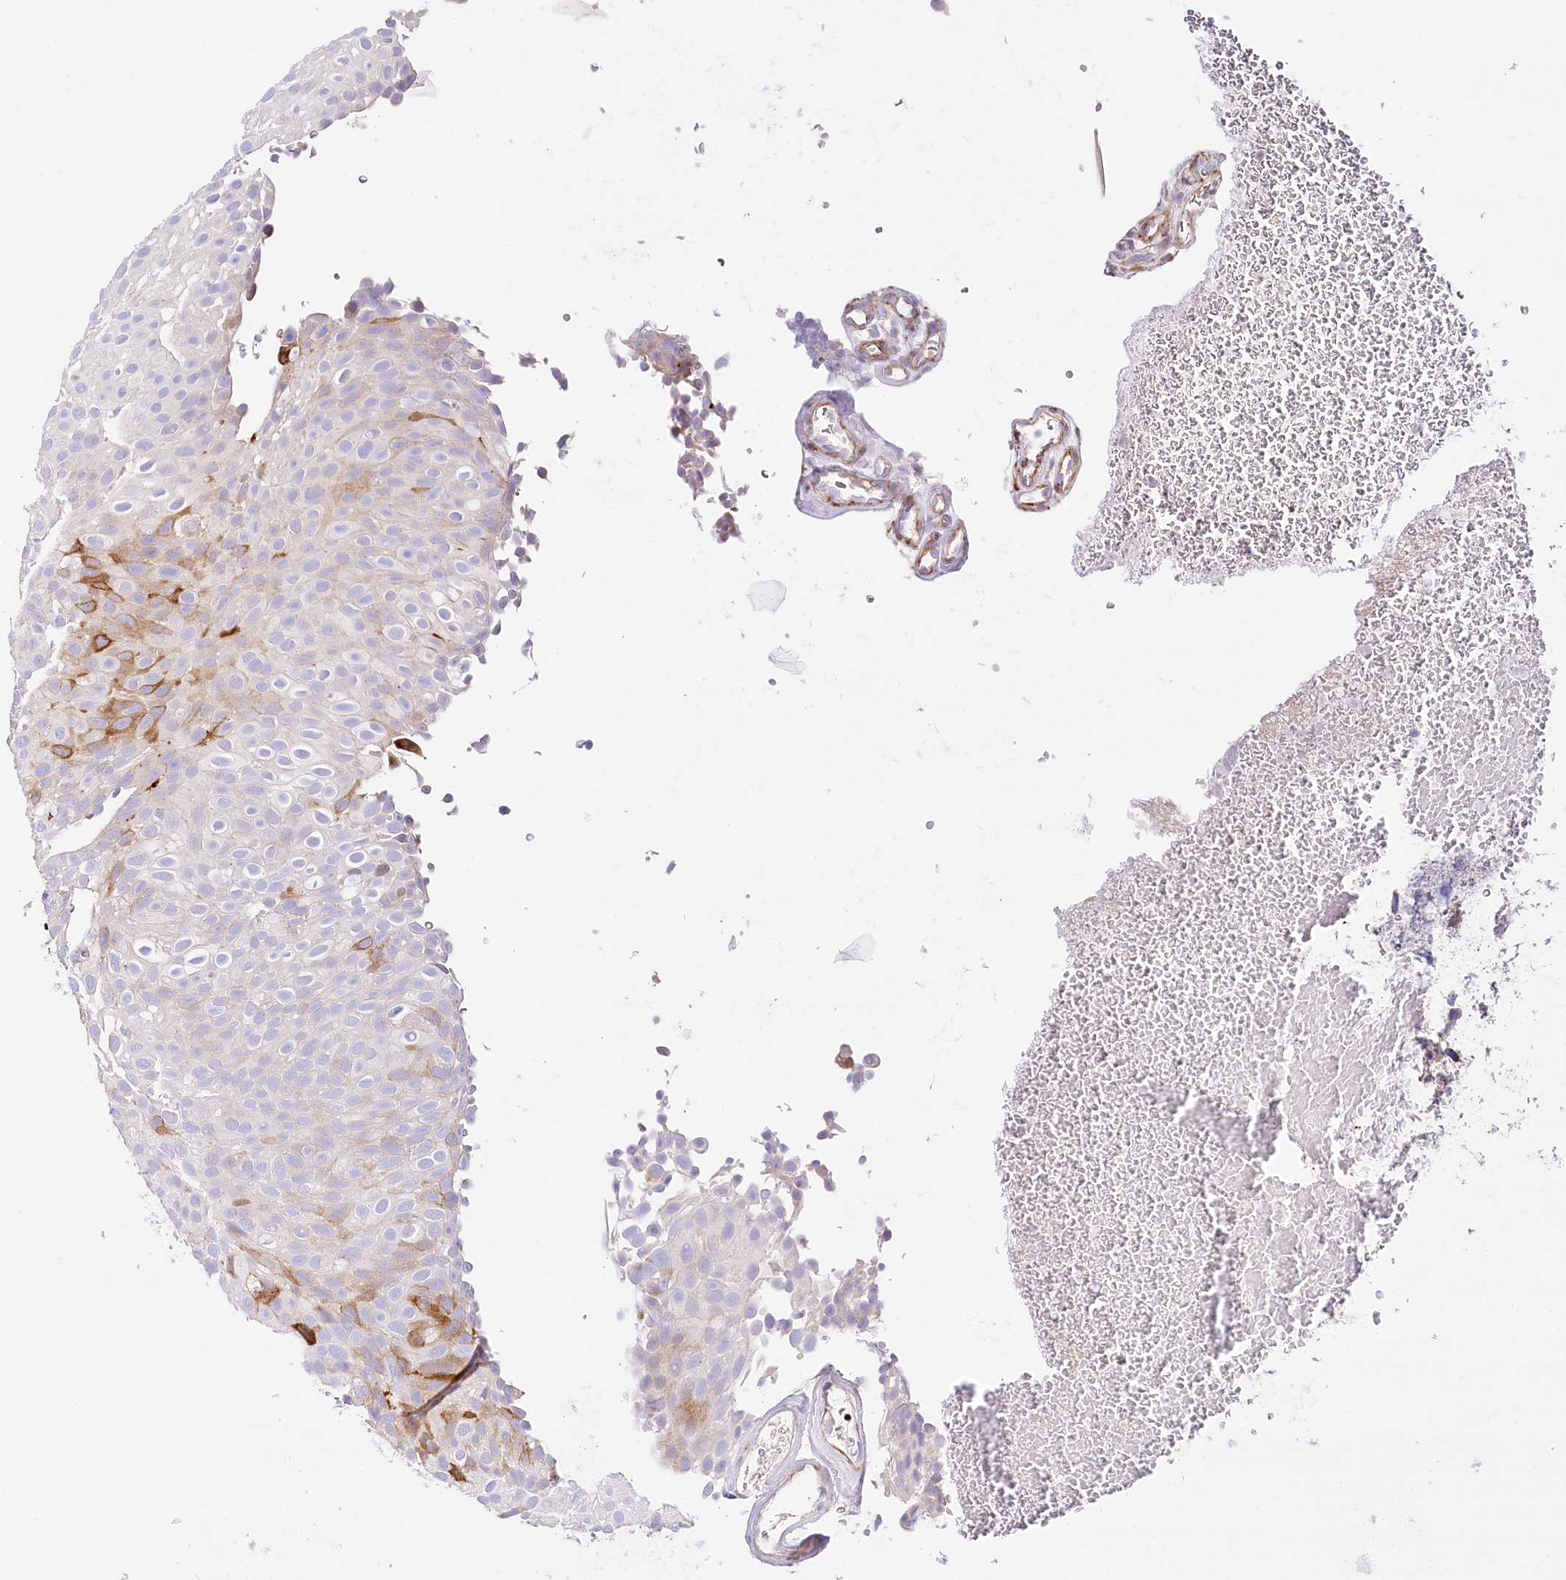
{"staining": {"intensity": "moderate", "quantity": "<25%", "location": "cytoplasmic/membranous"}, "tissue": "urothelial cancer", "cell_type": "Tumor cells", "image_type": "cancer", "snomed": [{"axis": "morphology", "description": "Urothelial carcinoma, Low grade"}, {"axis": "topography", "description": "Urinary bladder"}], "caption": "Low-grade urothelial carcinoma stained with a brown dye shows moderate cytoplasmic/membranous positive staining in approximately <25% of tumor cells.", "gene": "ABRAXAS2", "patient": {"sex": "male", "age": 78}}